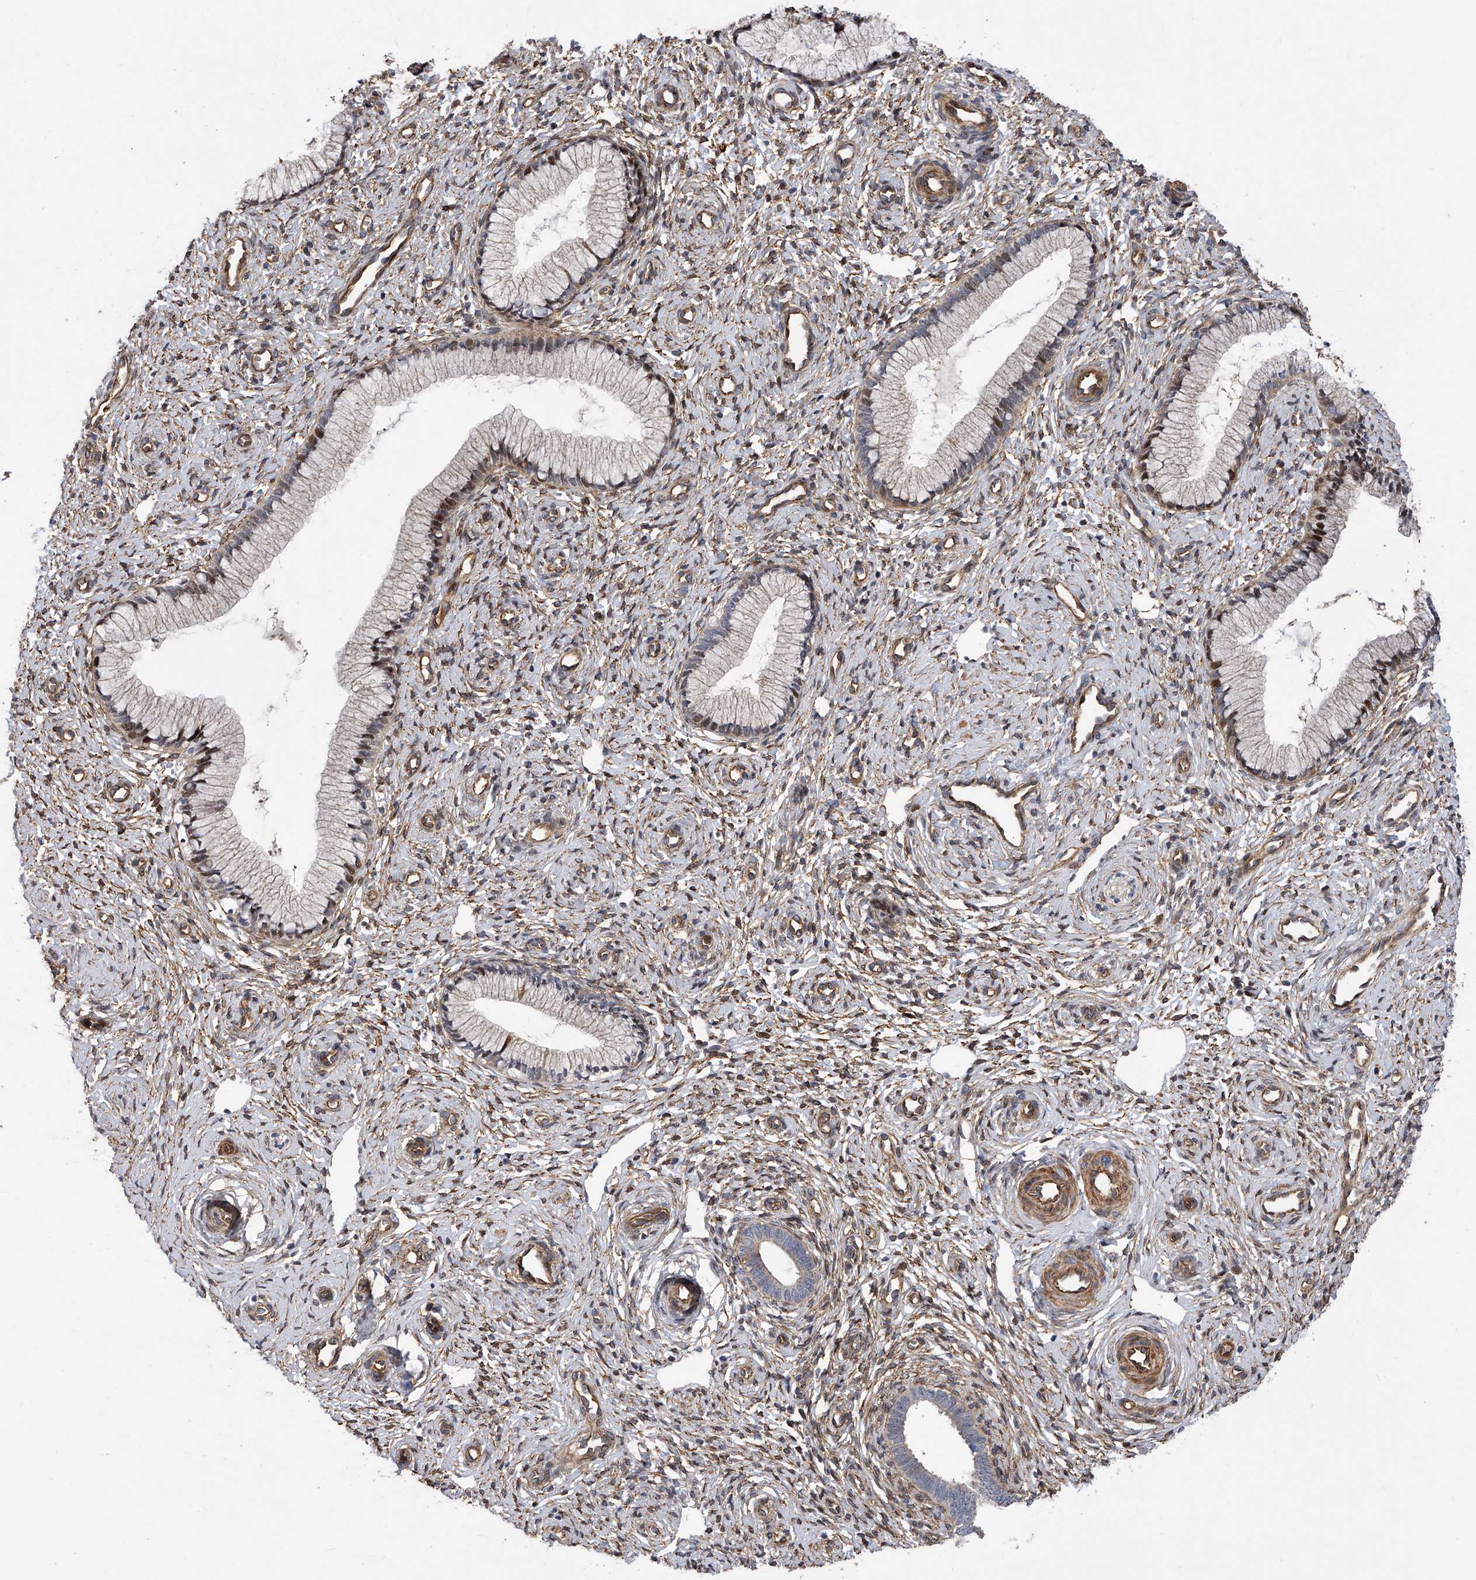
{"staining": {"intensity": "moderate", "quantity": "<25%", "location": "nuclear"}, "tissue": "cervix", "cell_type": "Glandular cells", "image_type": "normal", "snomed": [{"axis": "morphology", "description": "Normal tissue, NOS"}, {"axis": "topography", "description": "Cervix"}], "caption": "IHC image of benign cervix: cervix stained using immunohistochemistry displays low levels of moderate protein expression localized specifically in the nuclear of glandular cells, appearing as a nuclear brown color.", "gene": "PDSS2", "patient": {"sex": "female", "age": 27}}